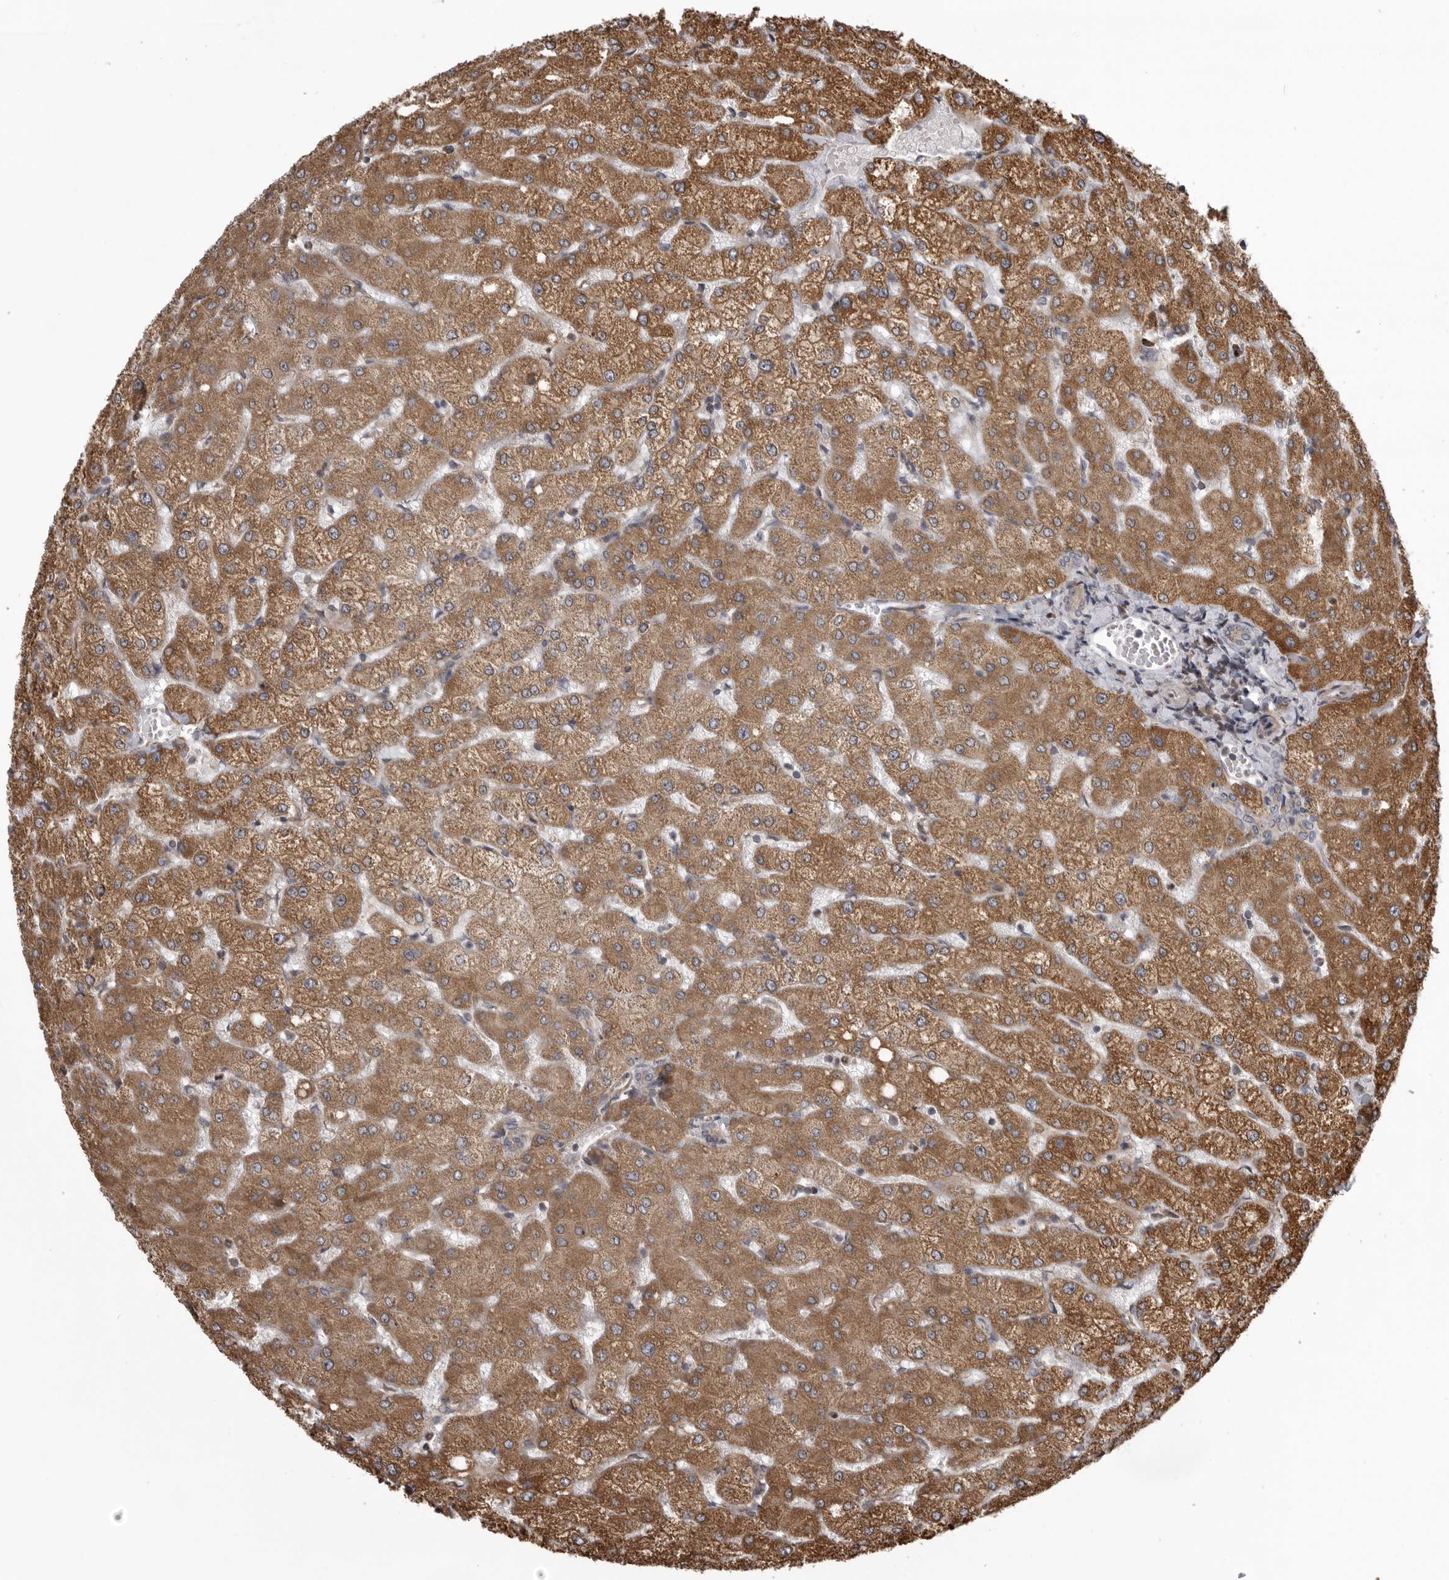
{"staining": {"intensity": "weak", "quantity": ">75%", "location": "cytoplasmic/membranous"}, "tissue": "liver", "cell_type": "Cholangiocytes", "image_type": "normal", "snomed": [{"axis": "morphology", "description": "Normal tissue, NOS"}, {"axis": "topography", "description": "Liver"}], "caption": "A low amount of weak cytoplasmic/membranous positivity is appreciated in approximately >75% of cholangiocytes in normal liver.", "gene": "ZNRF1", "patient": {"sex": "female", "age": 54}}